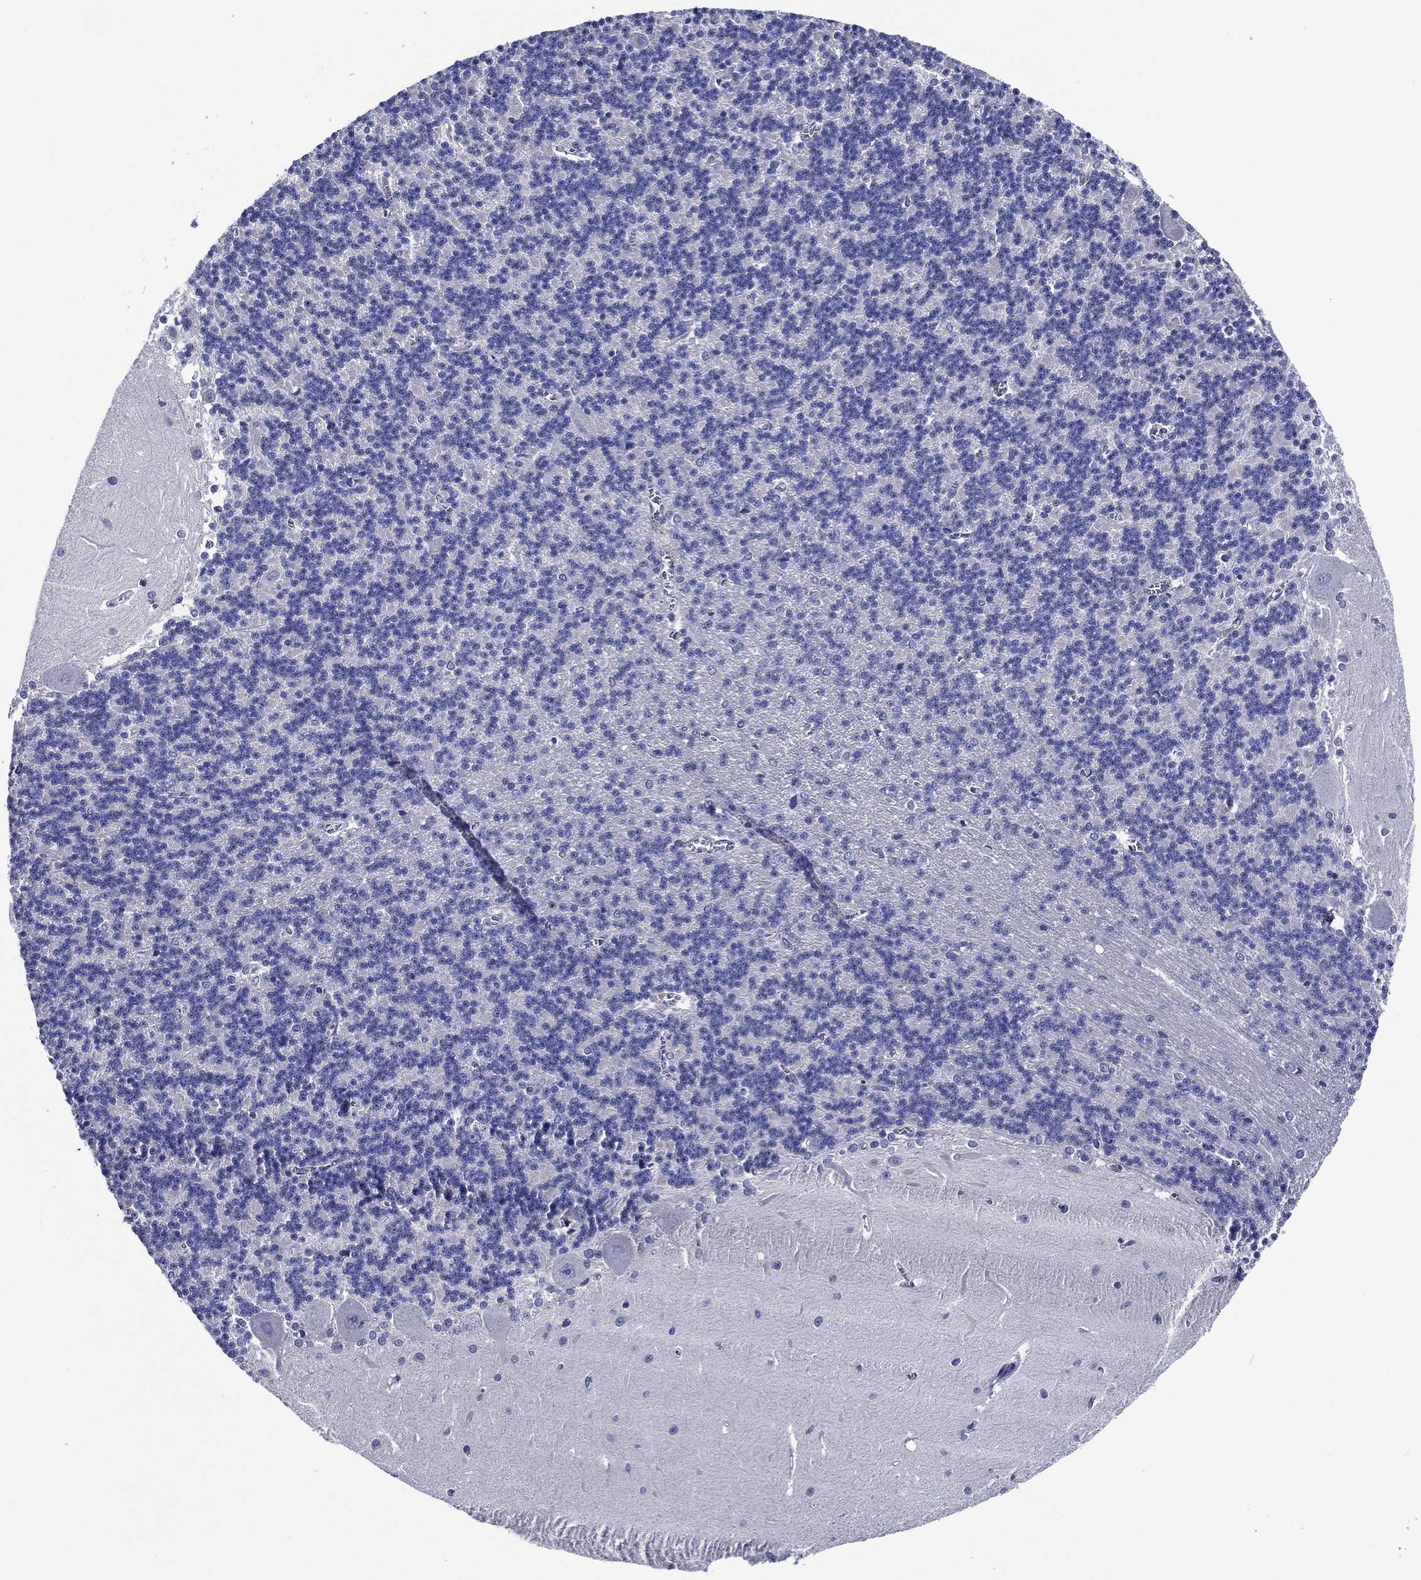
{"staining": {"intensity": "negative", "quantity": "none", "location": "none"}, "tissue": "cerebellum", "cell_type": "Cells in granular layer", "image_type": "normal", "snomed": [{"axis": "morphology", "description": "Normal tissue, NOS"}, {"axis": "topography", "description": "Cerebellum"}], "caption": "This is a histopathology image of IHC staining of benign cerebellum, which shows no staining in cells in granular layer.", "gene": "ACE2", "patient": {"sex": "male", "age": 37}}